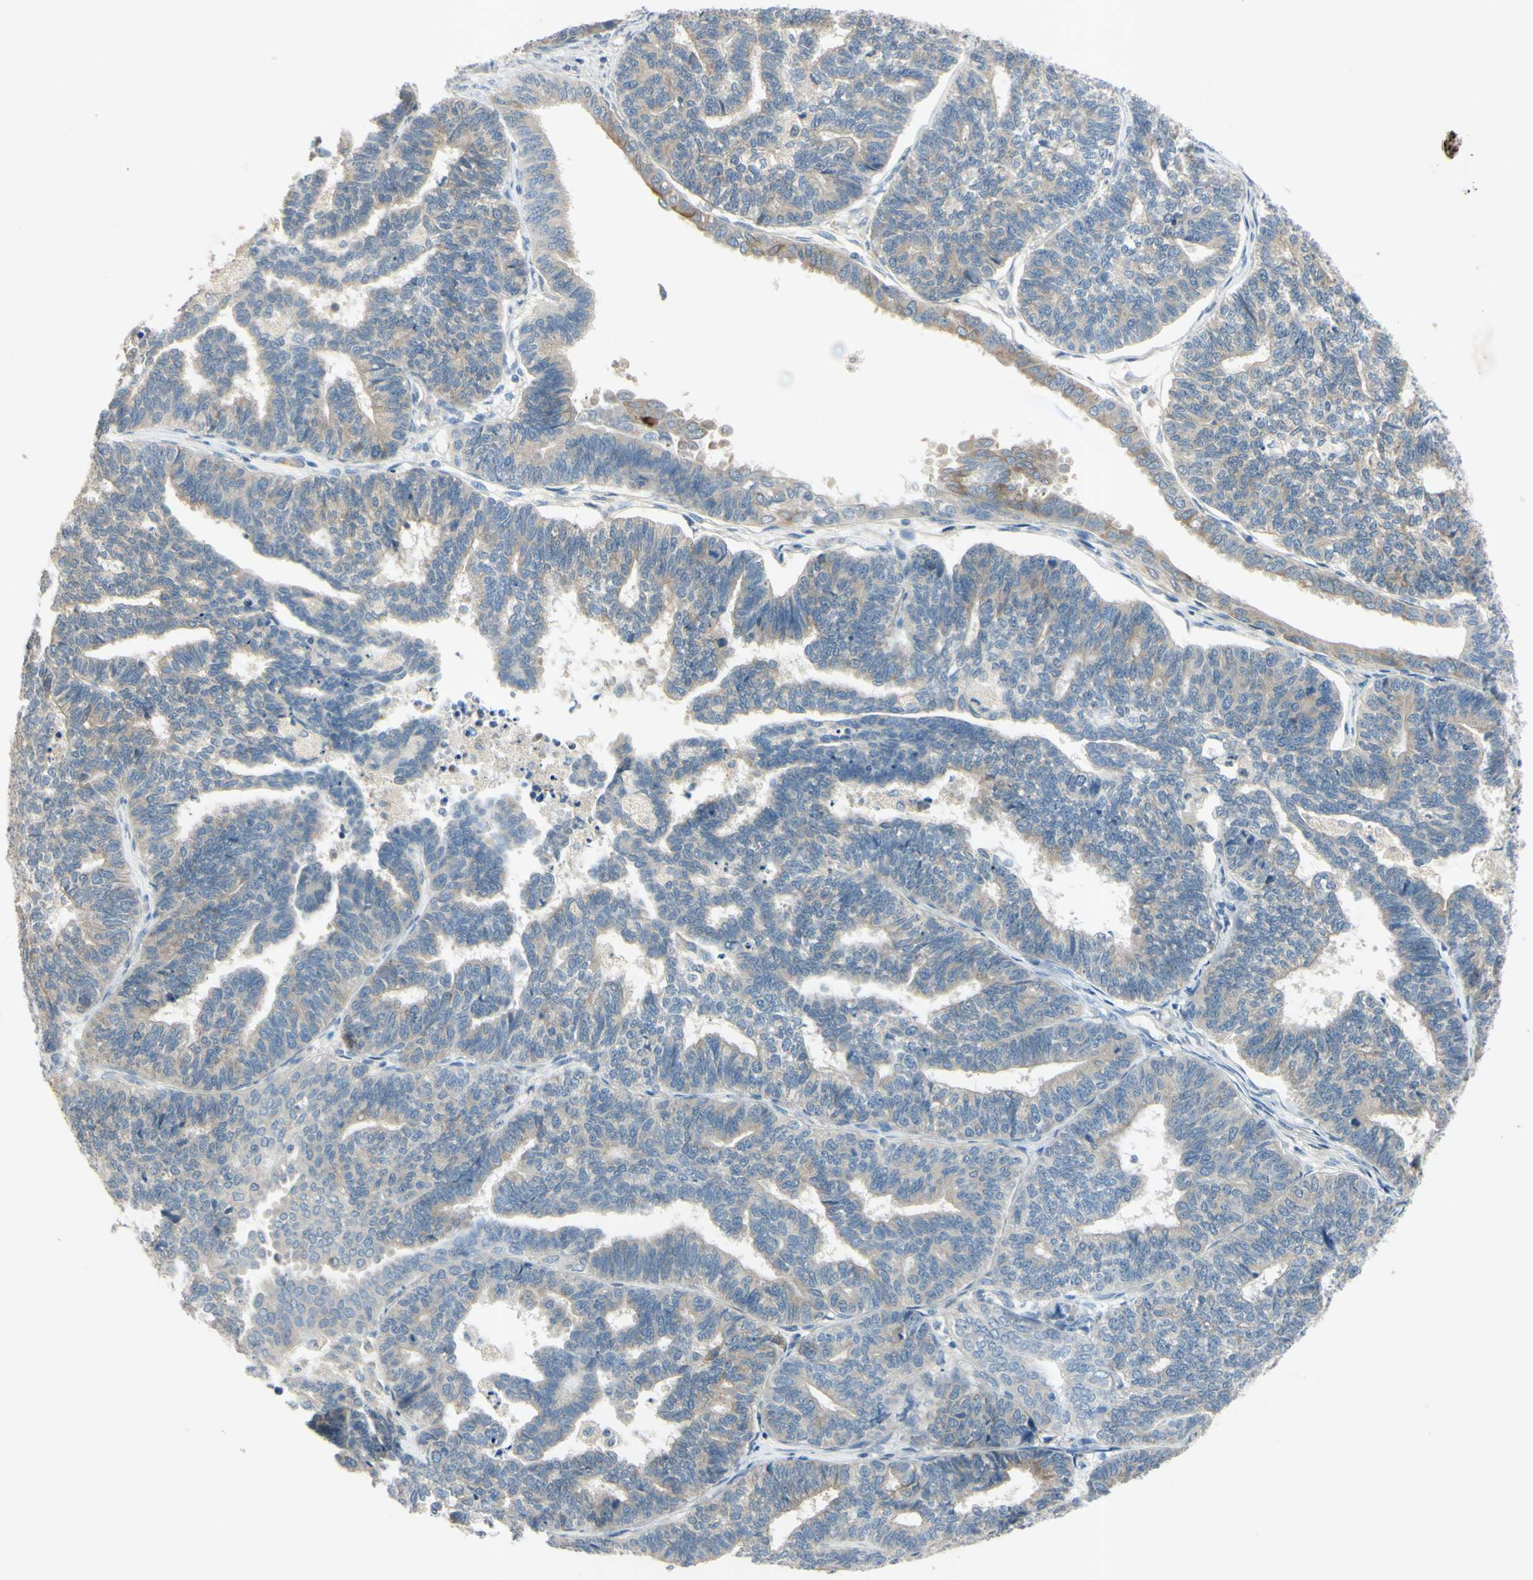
{"staining": {"intensity": "weak", "quantity": "25%-75%", "location": "cytoplasmic/membranous"}, "tissue": "endometrial cancer", "cell_type": "Tumor cells", "image_type": "cancer", "snomed": [{"axis": "morphology", "description": "Adenocarcinoma, NOS"}, {"axis": "topography", "description": "Endometrium"}], "caption": "The immunohistochemical stain highlights weak cytoplasmic/membranous positivity in tumor cells of endometrial adenocarcinoma tissue.", "gene": "AATK", "patient": {"sex": "female", "age": 70}}